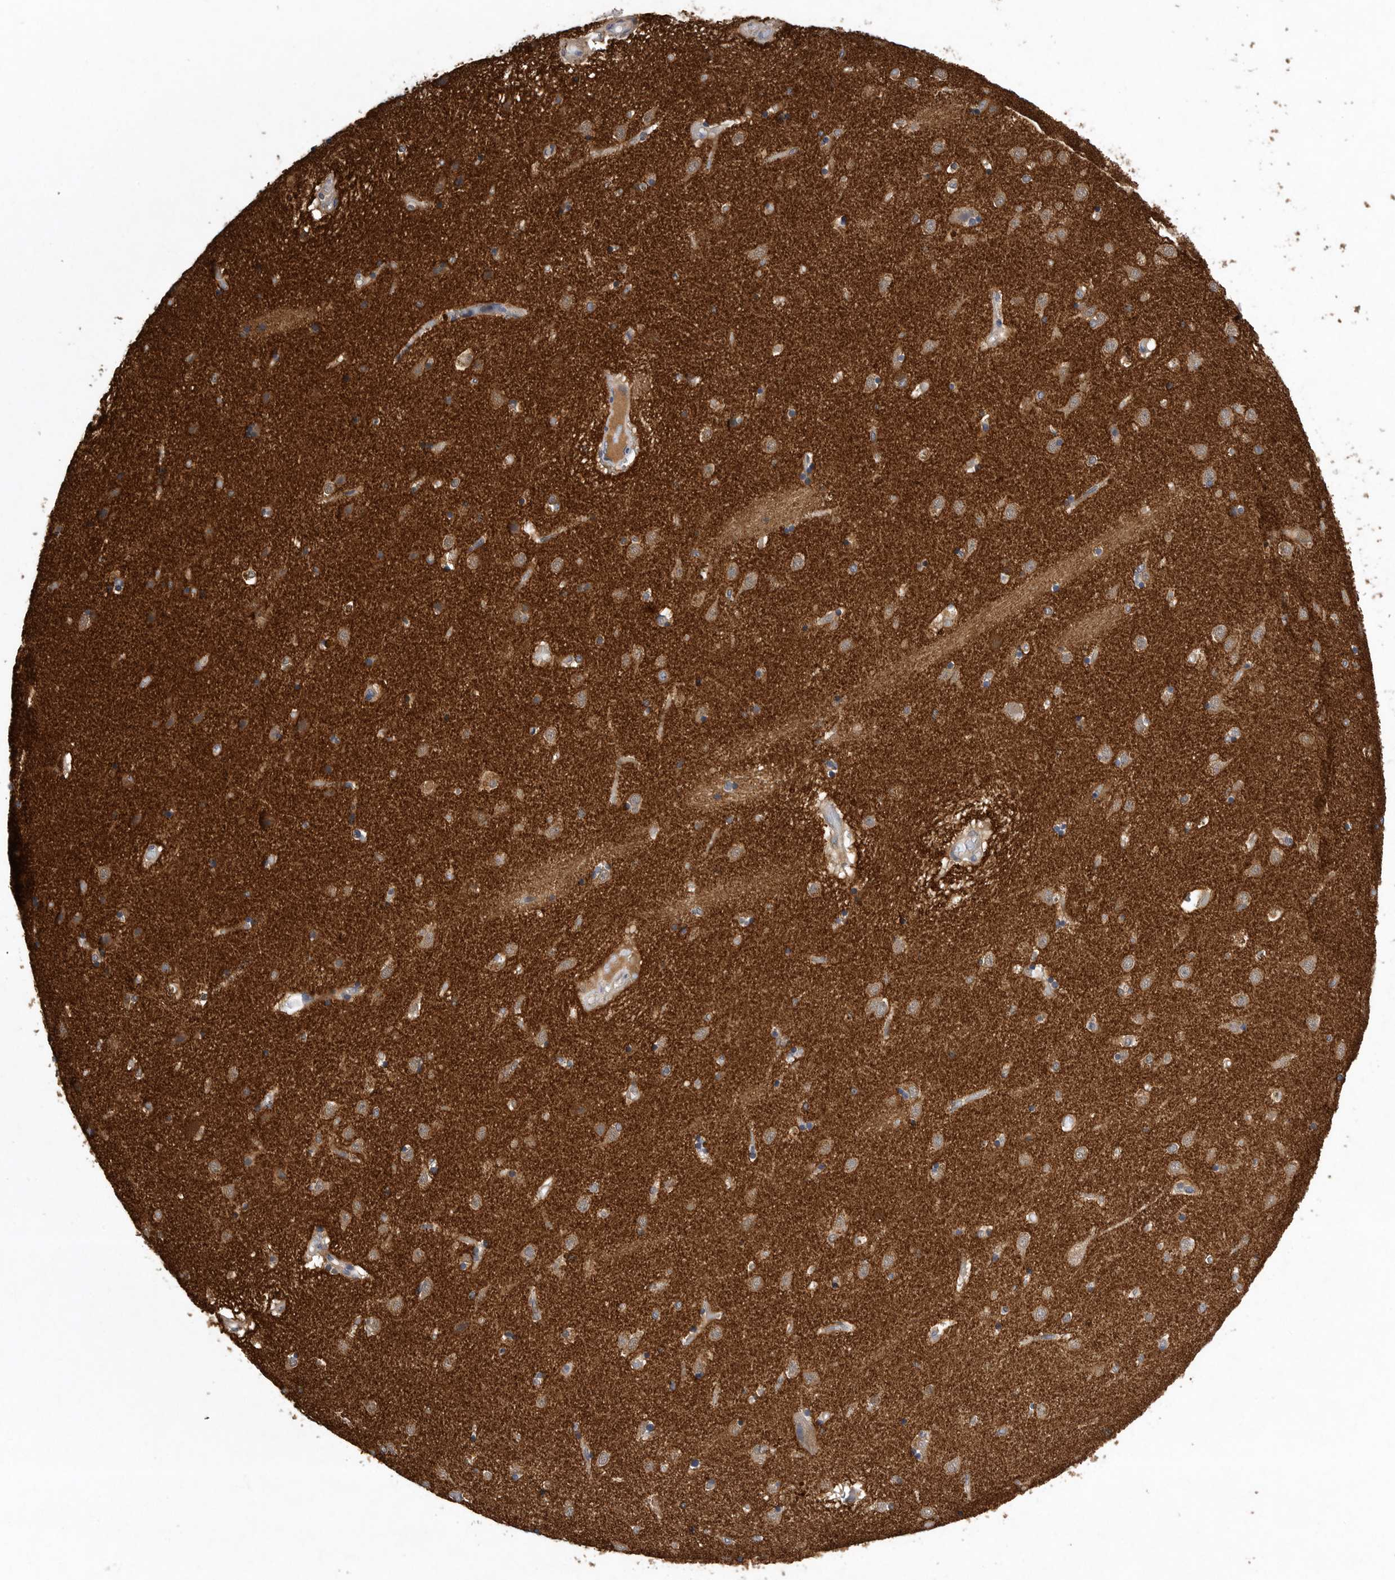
{"staining": {"intensity": "moderate", "quantity": "<25%", "location": "cytoplasmic/membranous"}, "tissue": "caudate", "cell_type": "Glial cells", "image_type": "normal", "snomed": [{"axis": "morphology", "description": "Normal tissue, NOS"}, {"axis": "topography", "description": "Lateral ventricle wall"}], "caption": "Unremarkable caudate reveals moderate cytoplasmic/membranous positivity in approximately <25% of glial cells (IHC, brightfield microscopy, high magnification)..", "gene": "OXR1", "patient": {"sex": "male", "age": 70}}